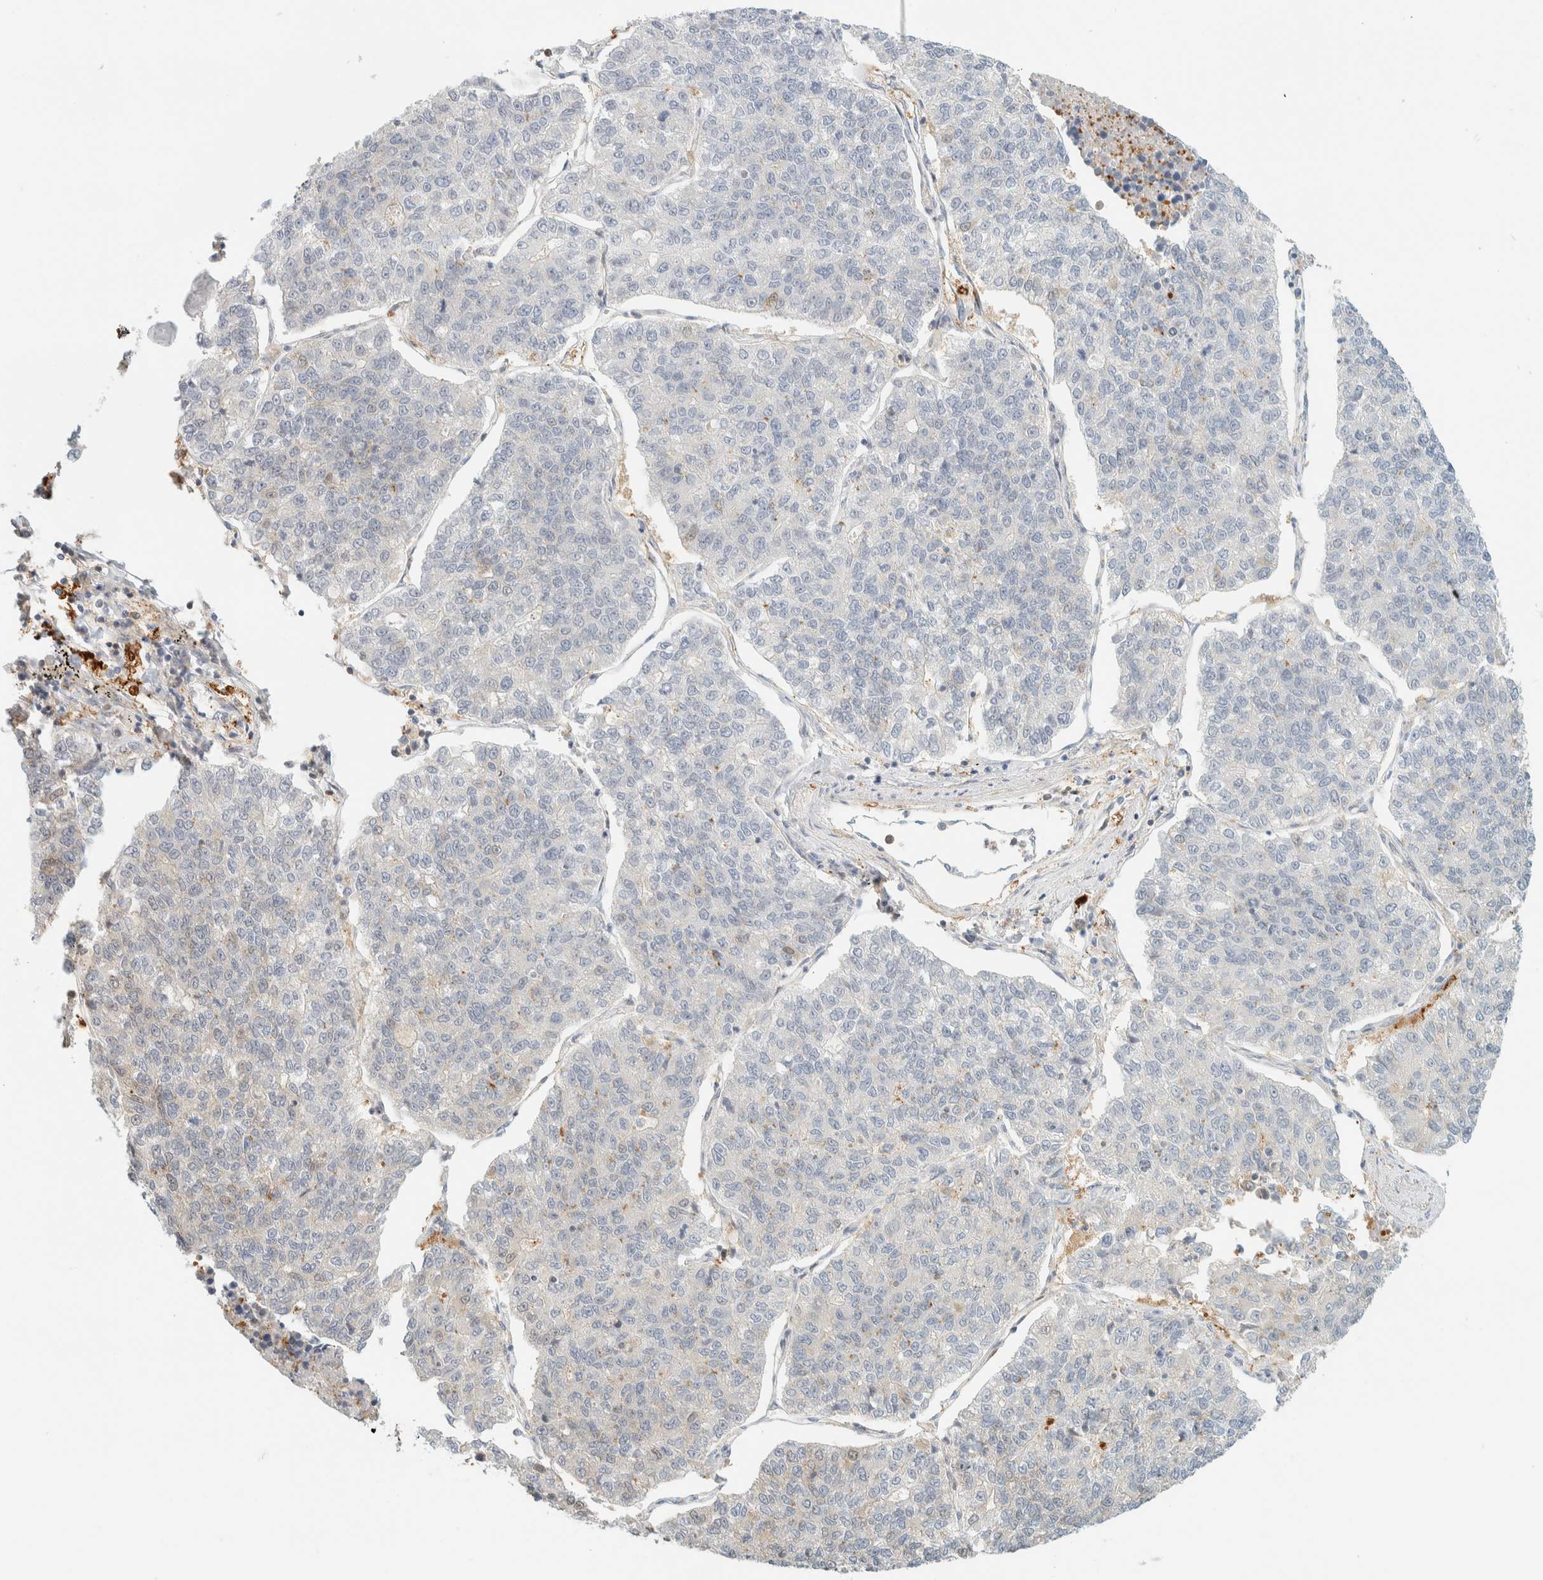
{"staining": {"intensity": "weak", "quantity": "<25%", "location": "cytoplasmic/membranous,nuclear"}, "tissue": "lung cancer", "cell_type": "Tumor cells", "image_type": "cancer", "snomed": [{"axis": "morphology", "description": "Adenocarcinoma, NOS"}, {"axis": "topography", "description": "Lung"}], "caption": "A histopathology image of adenocarcinoma (lung) stained for a protein shows no brown staining in tumor cells. (Brightfield microscopy of DAB (3,3'-diaminobenzidine) immunohistochemistry (IHC) at high magnification).", "gene": "ZBTB37", "patient": {"sex": "male", "age": 49}}